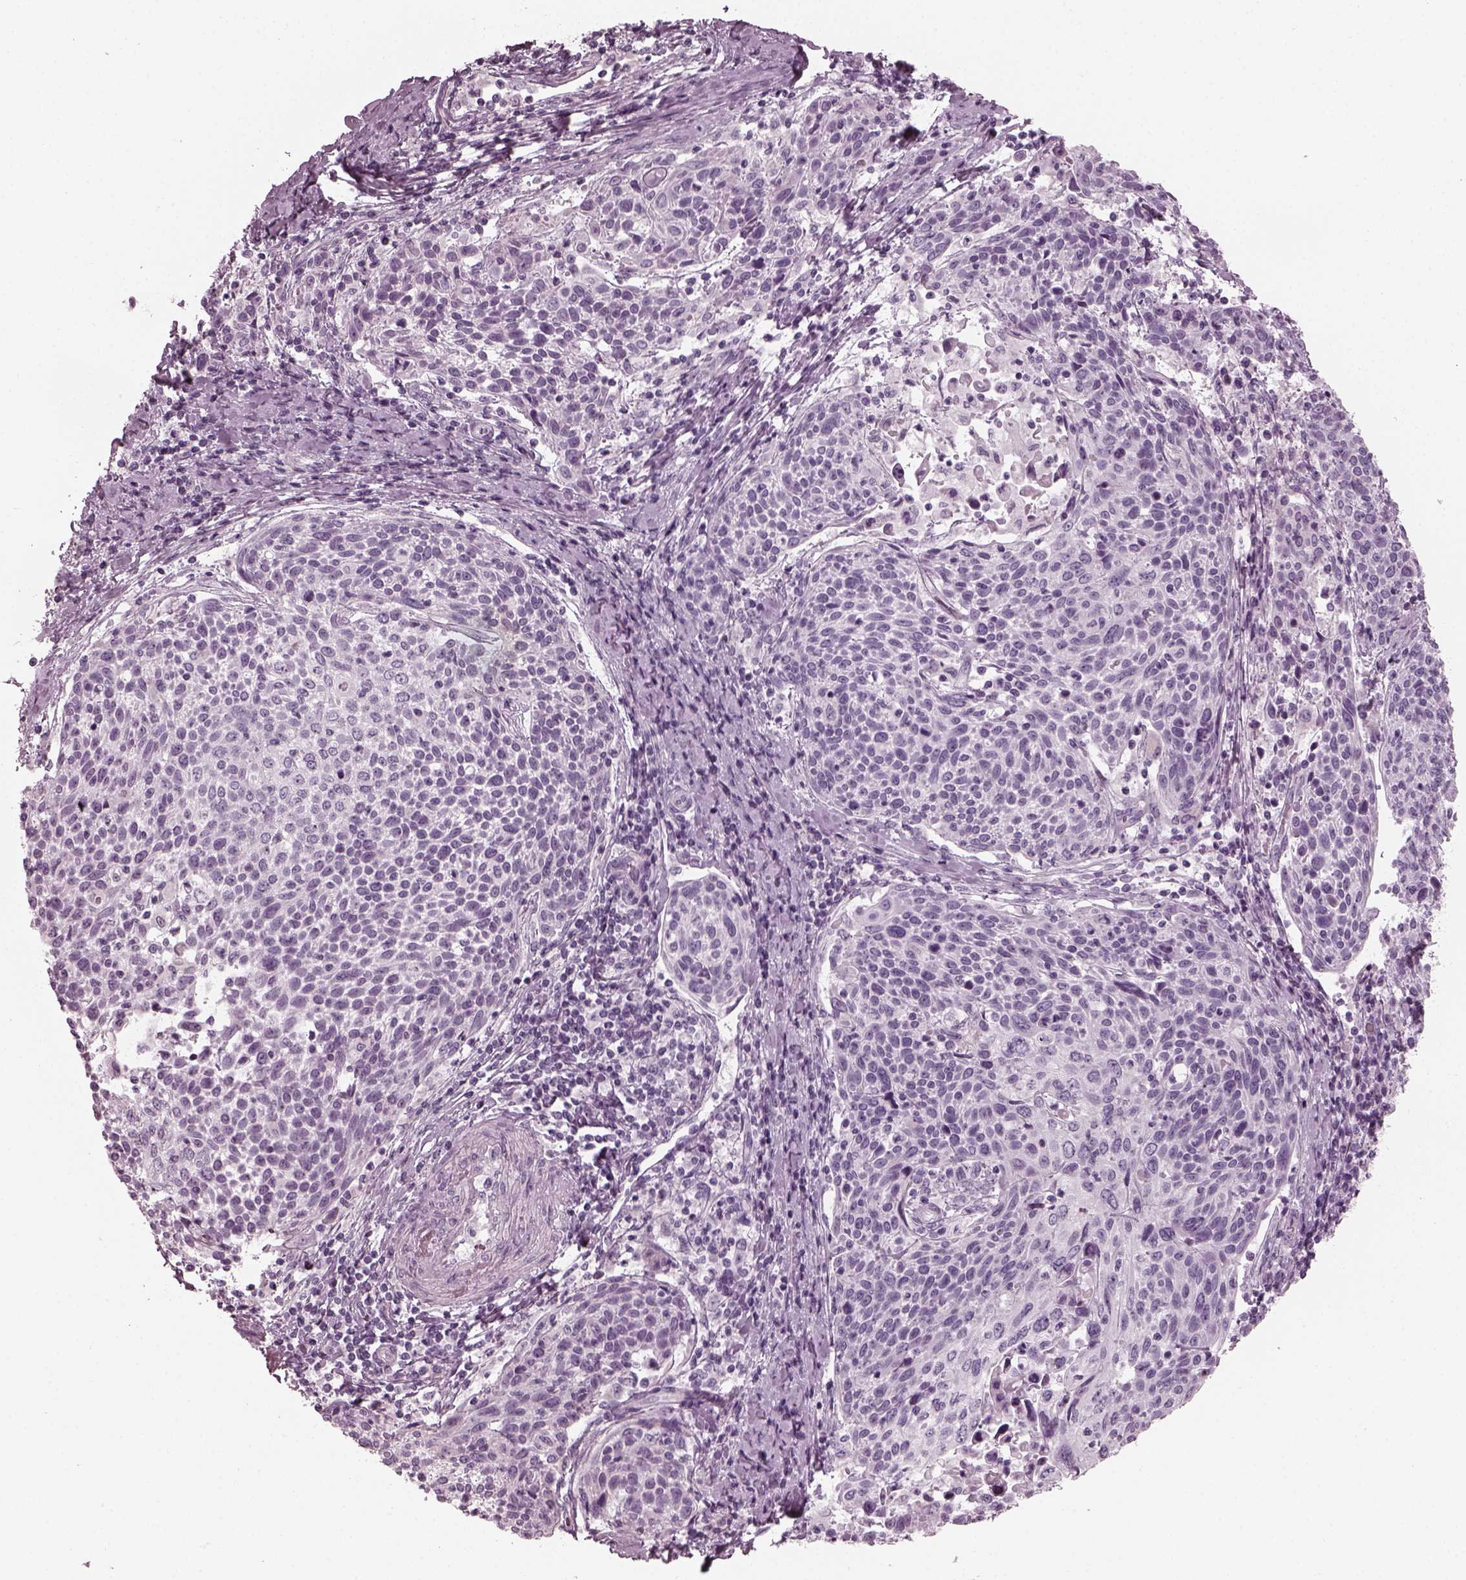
{"staining": {"intensity": "negative", "quantity": "none", "location": "none"}, "tissue": "cervical cancer", "cell_type": "Tumor cells", "image_type": "cancer", "snomed": [{"axis": "morphology", "description": "Squamous cell carcinoma, NOS"}, {"axis": "topography", "description": "Cervix"}], "caption": "An immunohistochemistry (IHC) micrograph of cervical cancer (squamous cell carcinoma) is shown. There is no staining in tumor cells of cervical cancer (squamous cell carcinoma).", "gene": "RCVRN", "patient": {"sex": "female", "age": 61}}